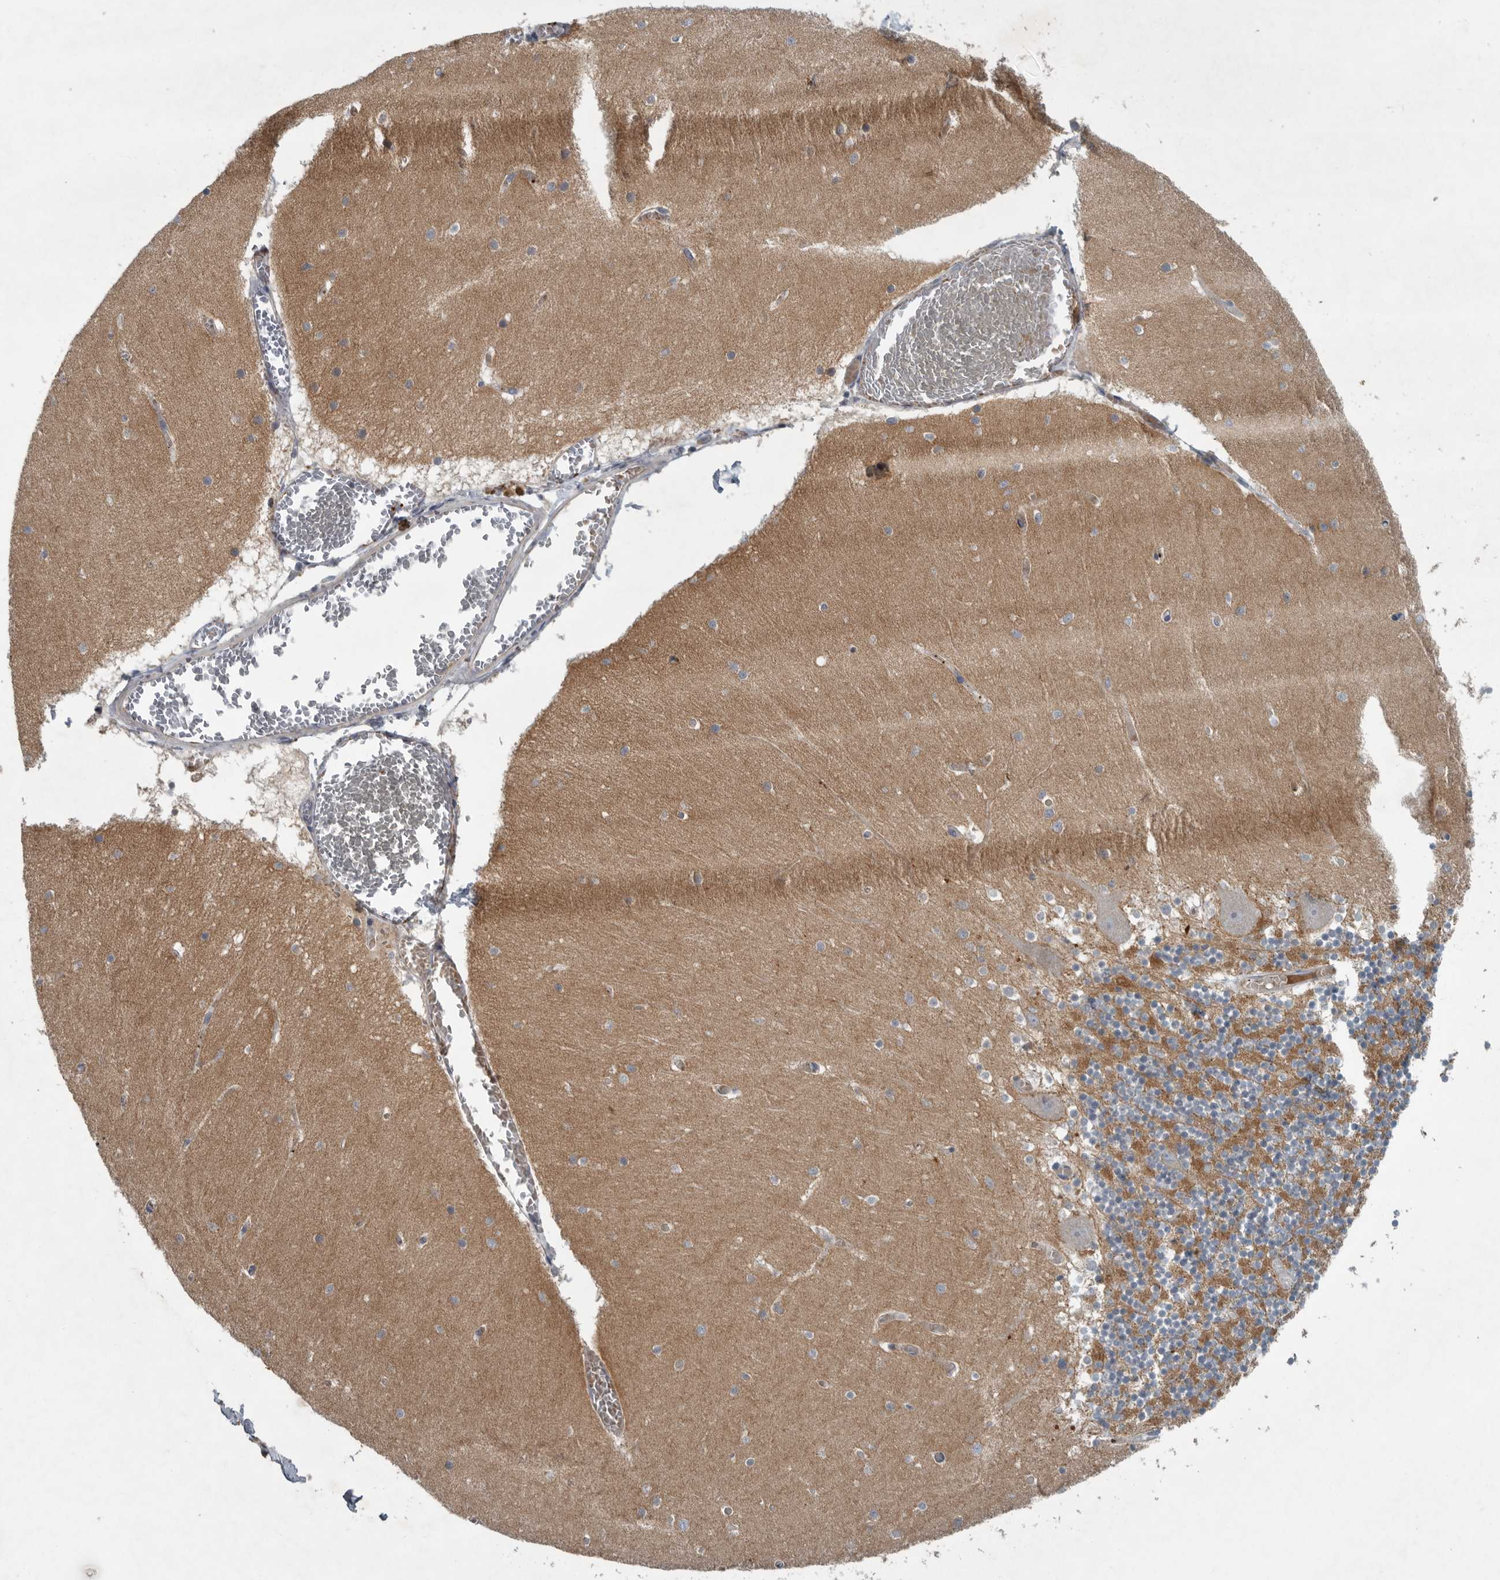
{"staining": {"intensity": "moderate", "quantity": ">75%", "location": "cytoplasmic/membranous"}, "tissue": "cerebellum", "cell_type": "Cells in granular layer", "image_type": "normal", "snomed": [{"axis": "morphology", "description": "Normal tissue, NOS"}, {"axis": "topography", "description": "Cerebellum"}], "caption": "Moderate cytoplasmic/membranous protein expression is appreciated in about >75% of cells in granular layer in cerebellum. Nuclei are stained in blue.", "gene": "MPP3", "patient": {"sex": "female", "age": 28}}